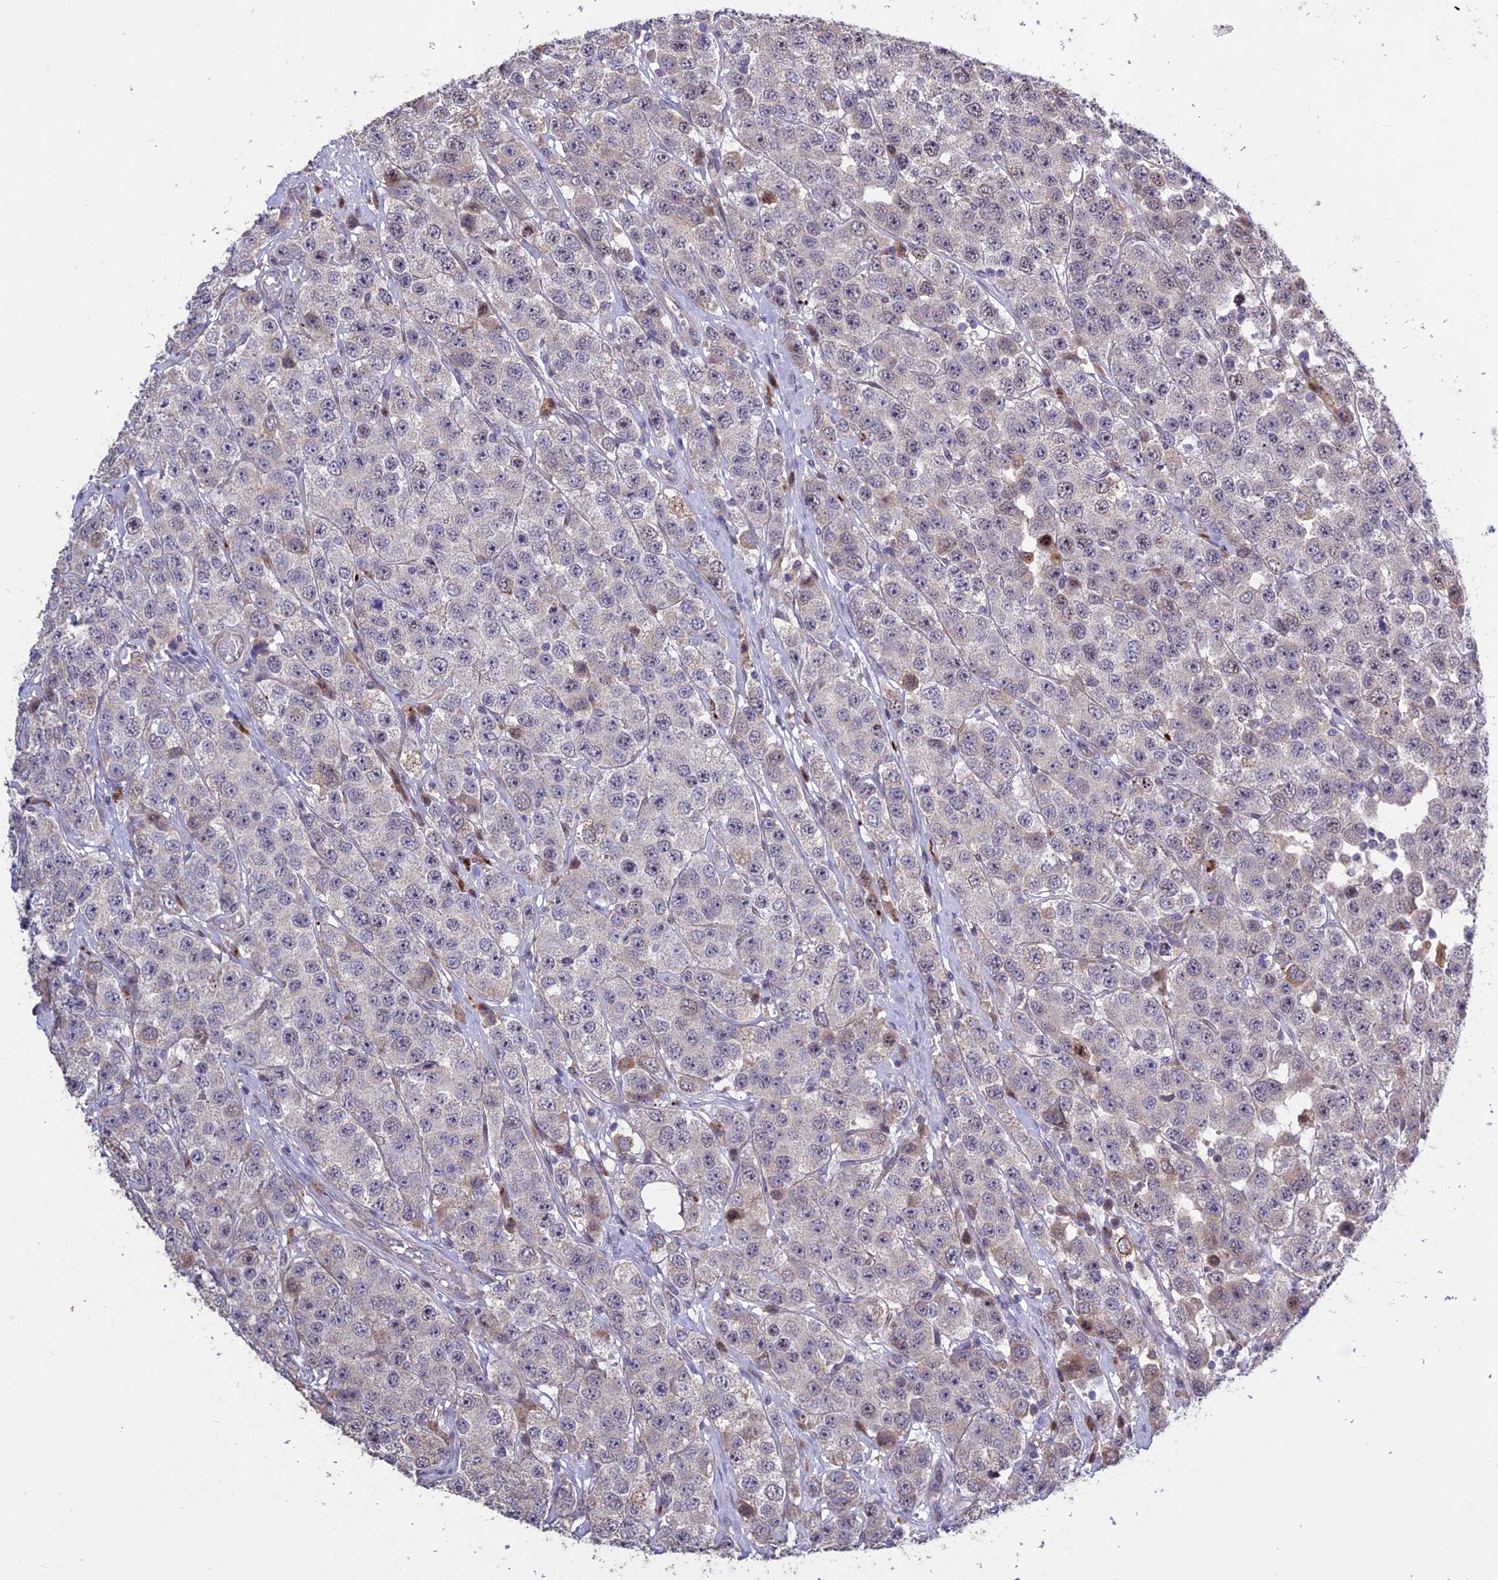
{"staining": {"intensity": "negative", "quantity": "none", "location": "none"}, "tissue": "testis cancer", "cell_type": "Tumor cells", "image_type": "cancer", "snomed": [{"axis": "morphology", "description": "Seminoma, NOS"}, {"axis": "topography", "description": "Testis"}], "caption": "Tumor cells show no significant staining in testis cancer (seminoma). The staining is performed using DAB (3,3'-diaminobenzidine) brown chromogen with nuclei counter-stained in using hematoxylin.", "gene": "SPG21", "patient": {"sex": "male", "age": 28}}